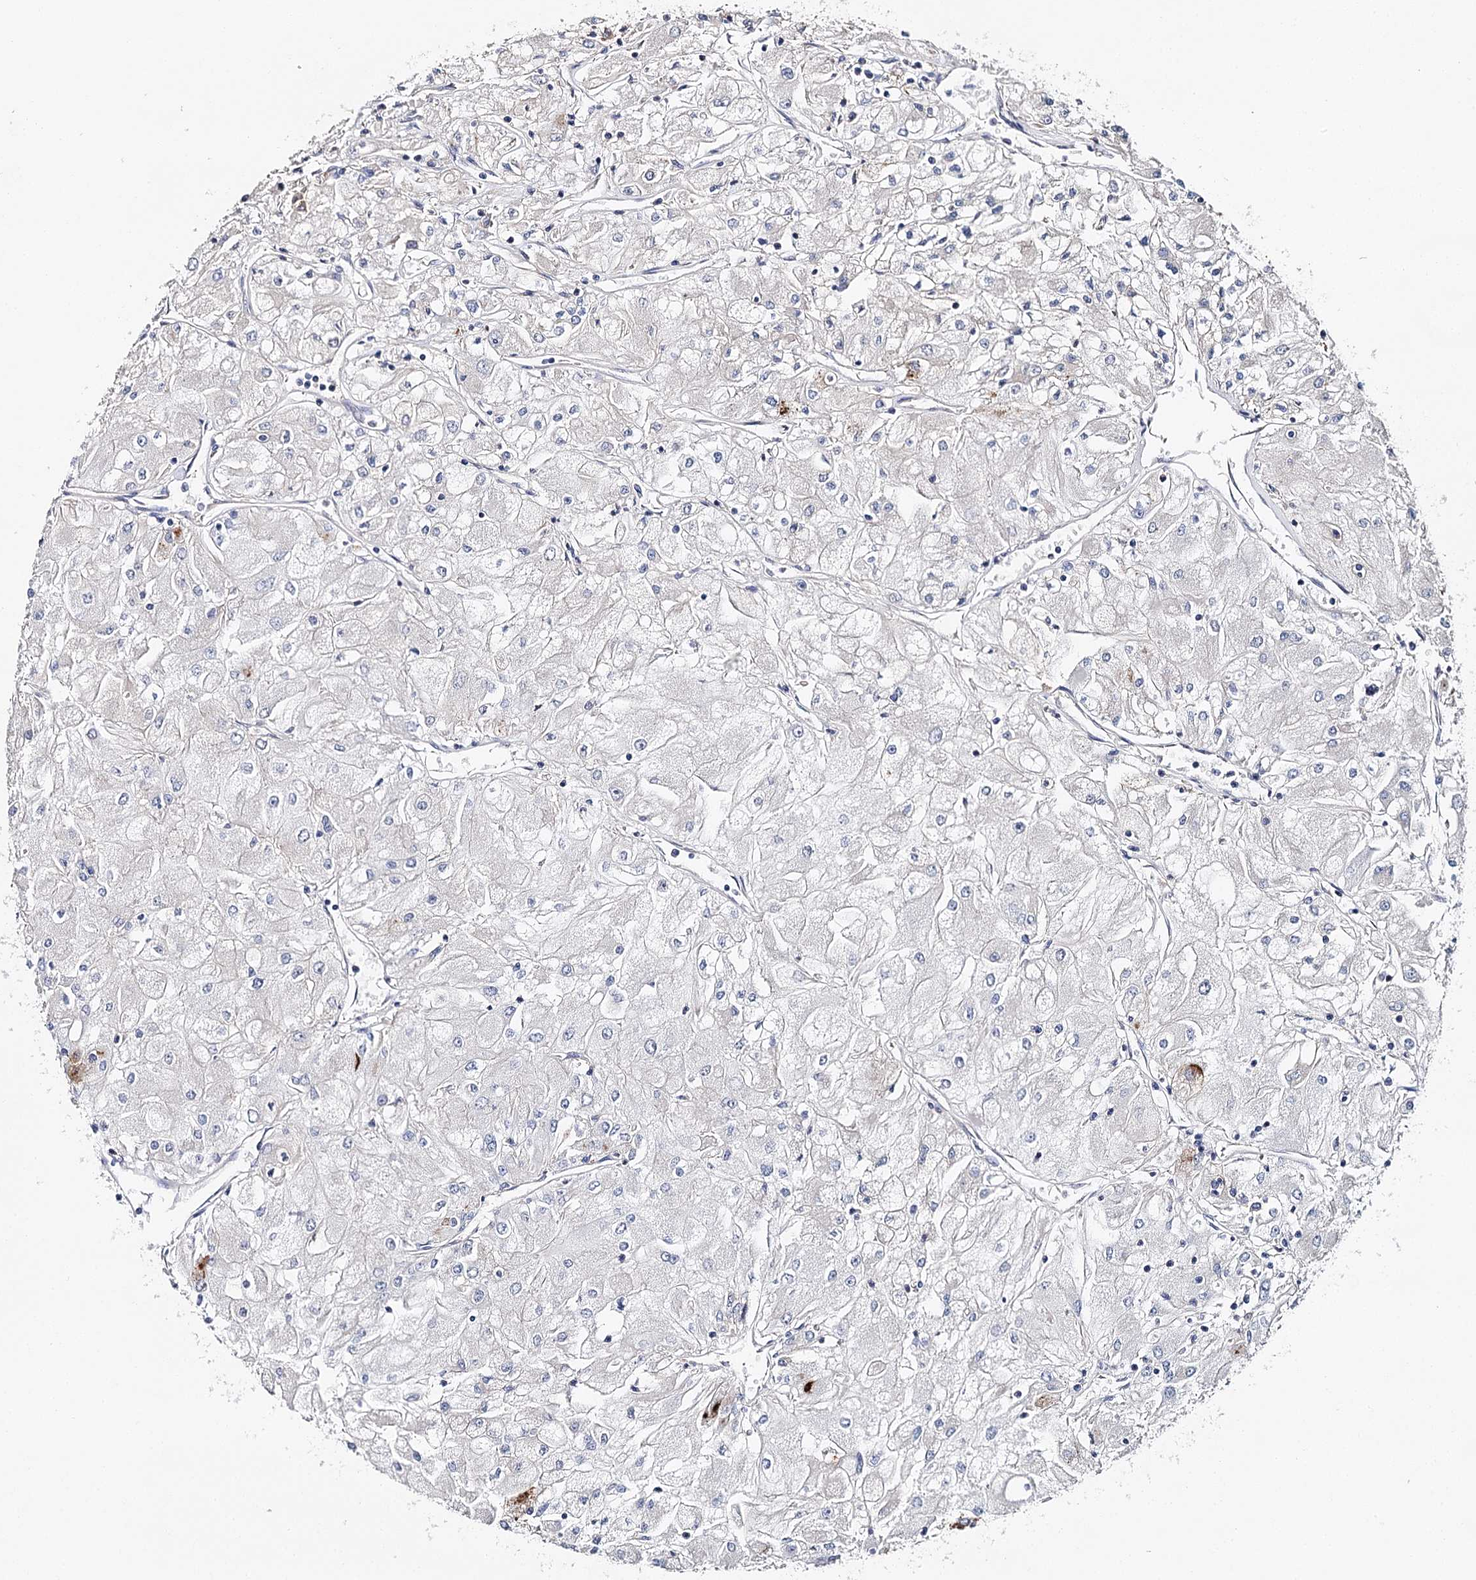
{"staining": {"intensity": "negative", "quantity": "none", "location": "none"}, "tissue": "renal cancer", "cell_type": "Tumor cells", "image_type": "cancer", "snomed": [{"axis": "morphology", "description": "Adenocarcinoma, NOS"}, {"axis": "topography", "description": "Kidney"}], "caption": "This micrograph is of renal cancer stained with immunohistochemistry to label a protein in brown with the nuclei are counter-stained blue. There is no expression in tumor cells.", "gene": "EPYC", "patient": {"sex": "male", "age": 80}}